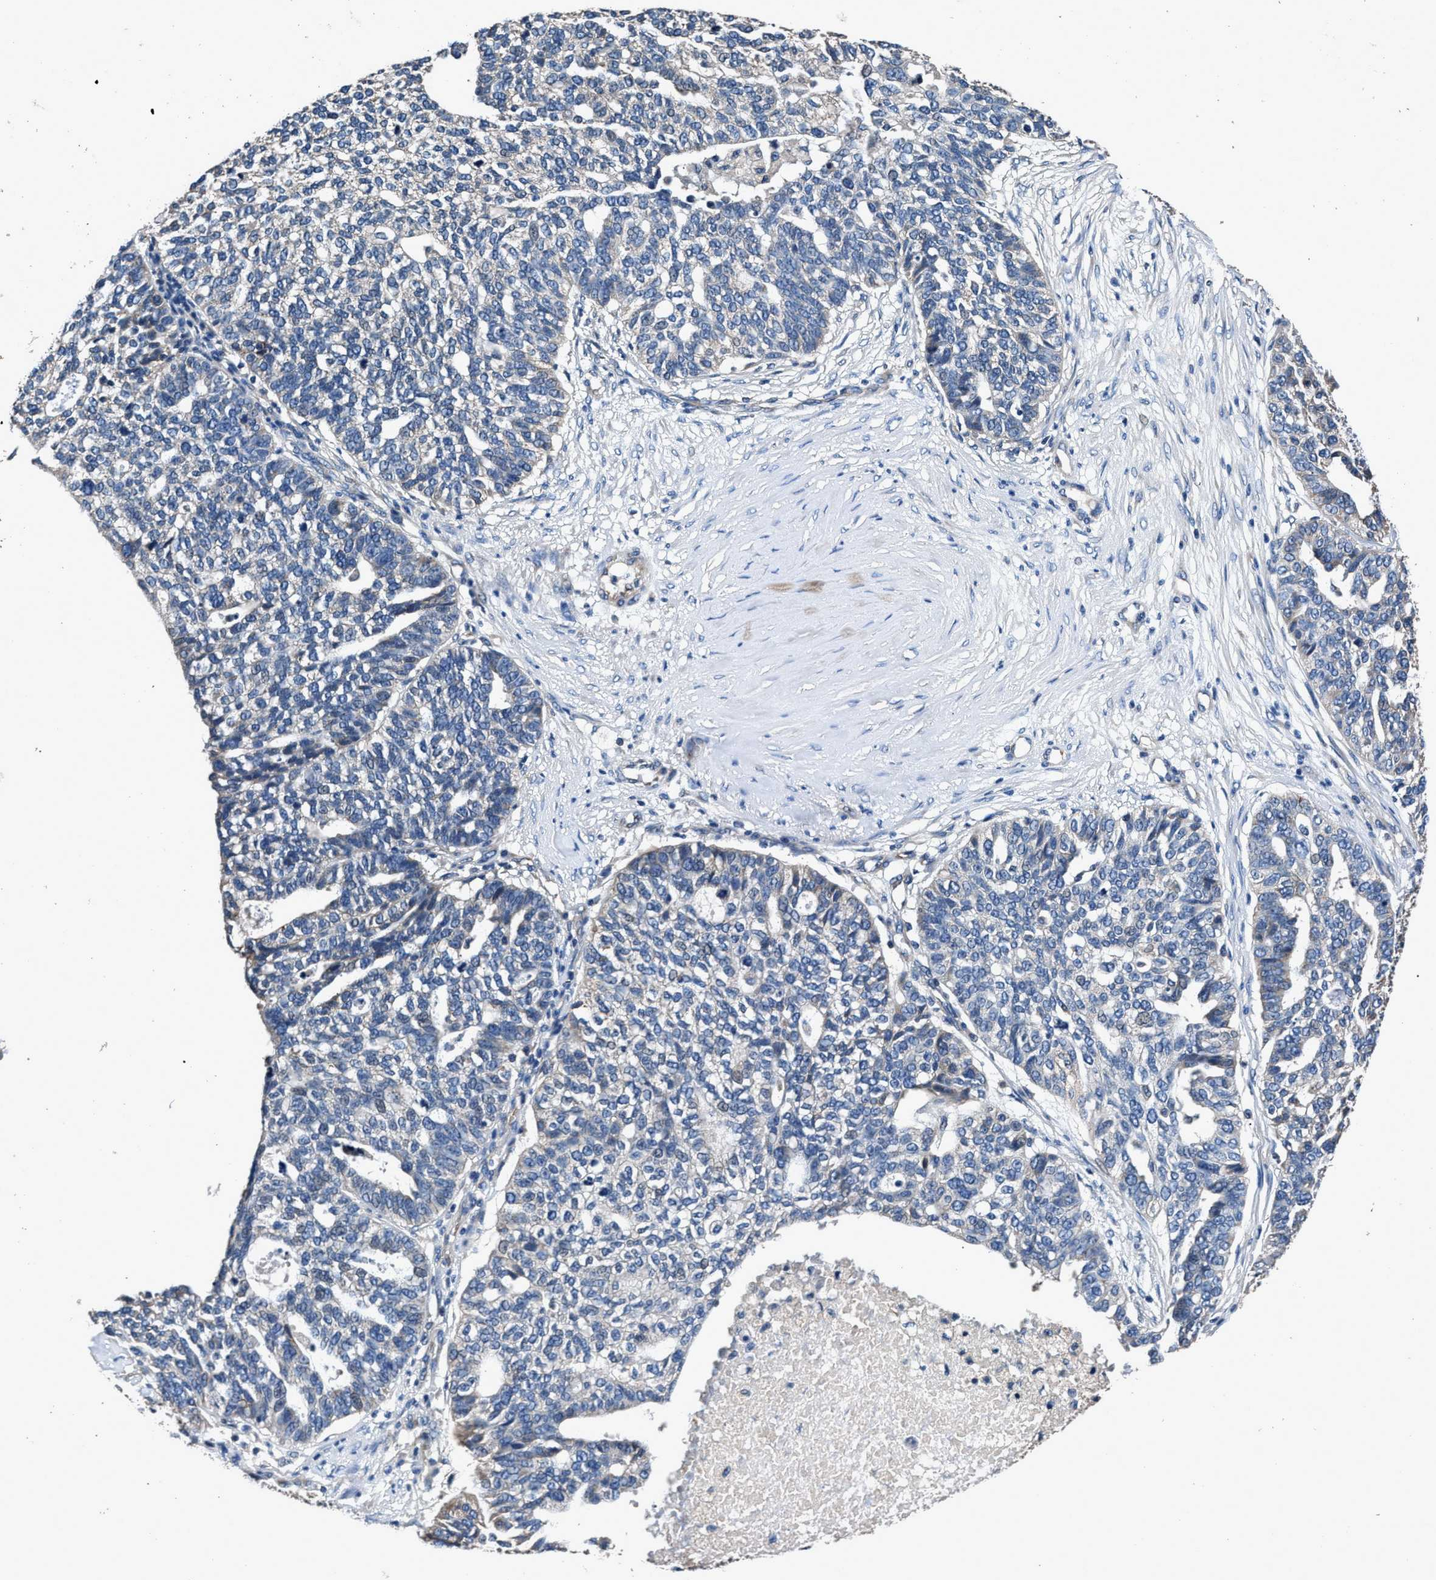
{"staining": {"intensity": "negative", "quantity": "none", "location": "none"}, "tissue": "ovarian cancer", "cell_type": "Tumor cells", "image_type": "cancer", "snomed": [{"axis": "morphology", "description": "Cystadenocarcinoma, serous, NOS"}, {"axis": "topography", "description": "Ovary"}], "caption": "DAB immunohistochemical staining of human ovarian cancer shows no significant expression in tumor cells.", "gene": "DHRS7B", "patient": {"sex": "female", "age": 59}}